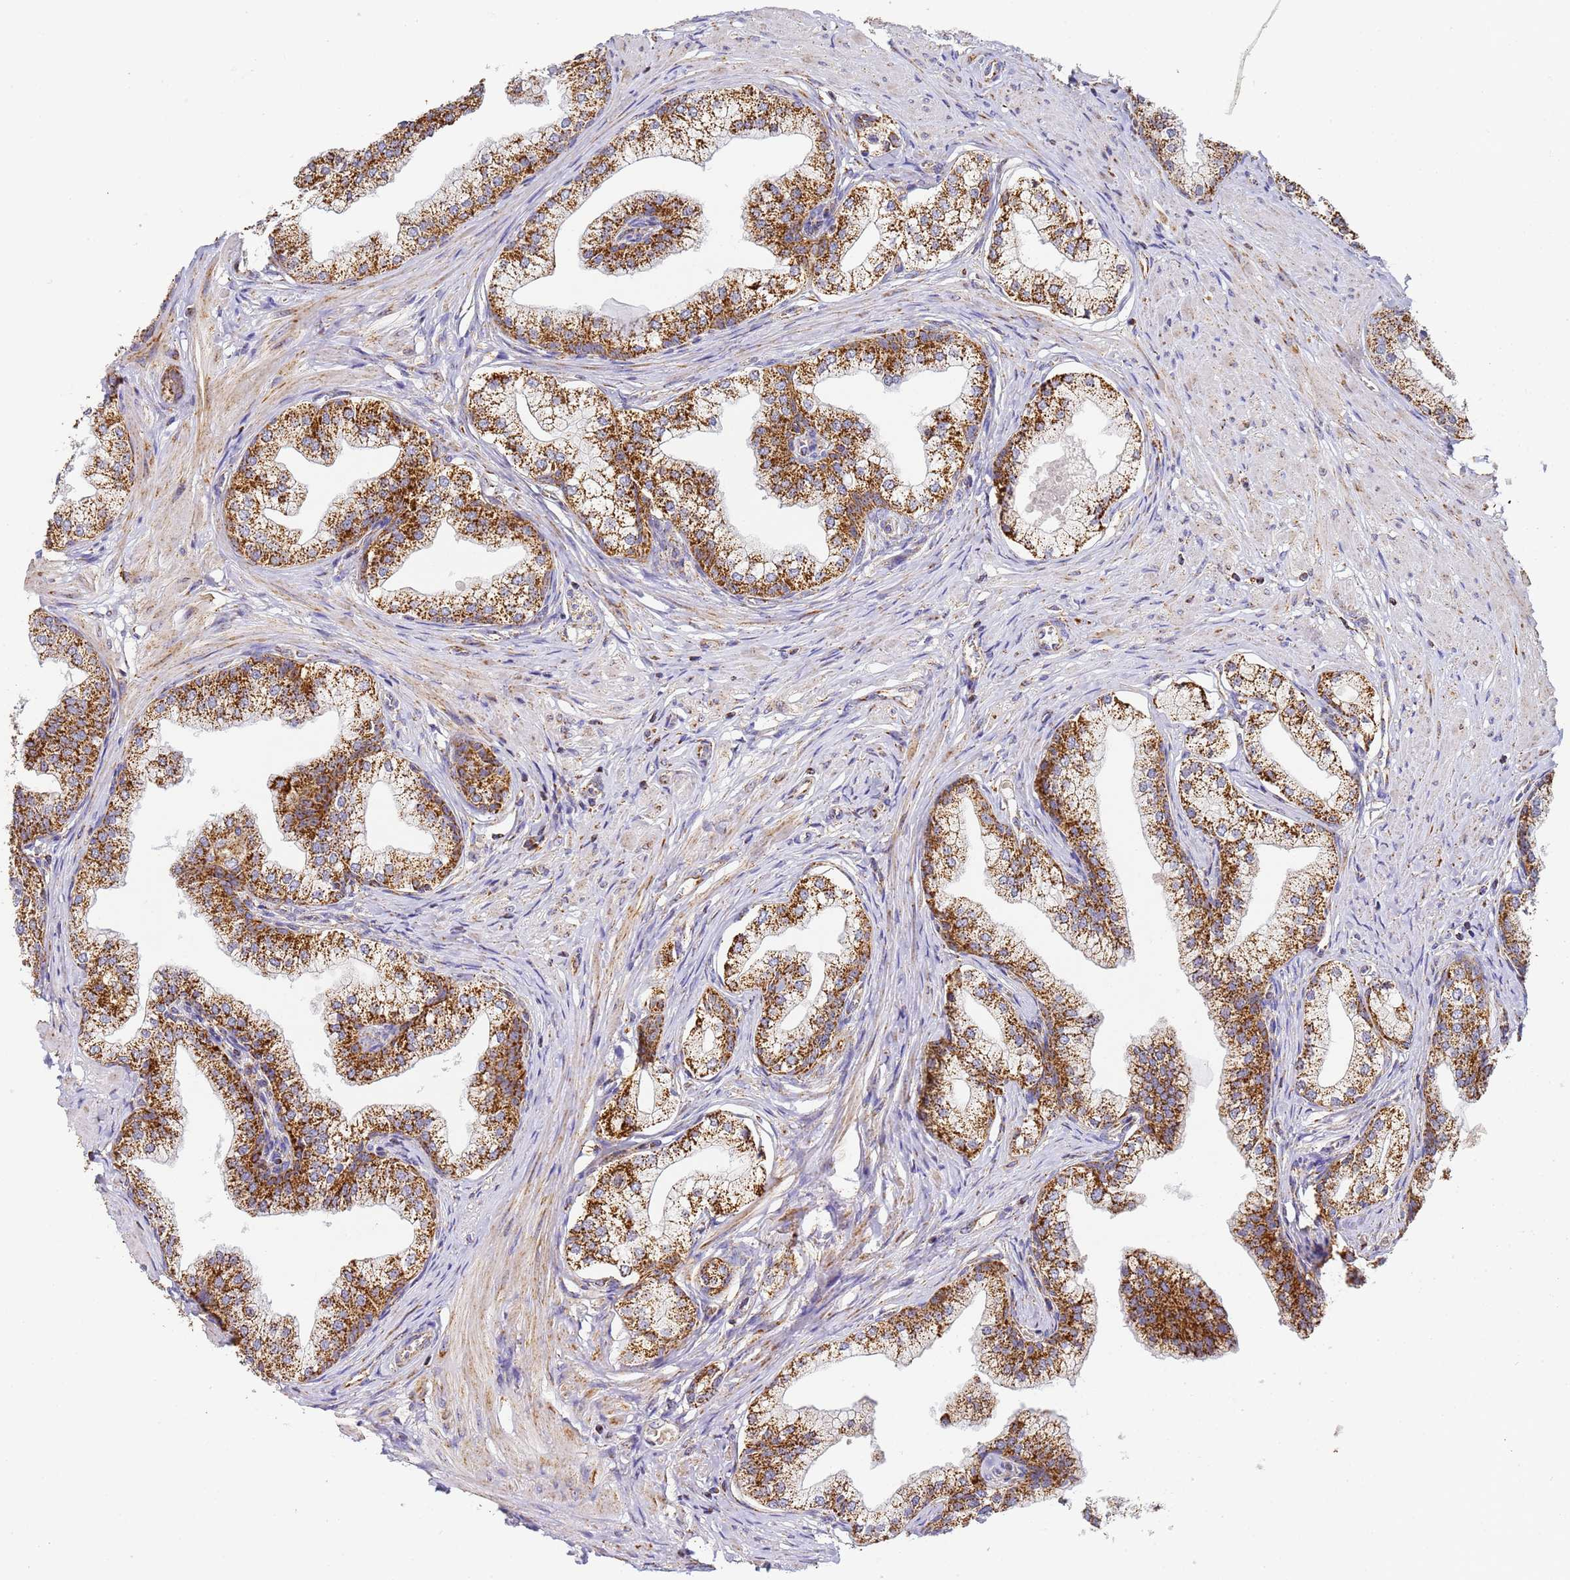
{"staining": {"intensity": "strong", "quantity": ">75%", "location": "cytoplasmic/membranous"}, "tissue": "prostate", "cell_type": "Glandular cells", "image_type": "normal", "snomed": [{"axis": "morphology", "description": "Normal tissue, NOS"}, {"axis": "topography", "description": "Prostate"}], "caption": "Protein staining by IHC displays strong cytoplasmic/membranous expression in approximately >75% of glandular cells in benign prostate.", "gene": "FRG2B", "patient": {"sex": "male", "age": 60}}